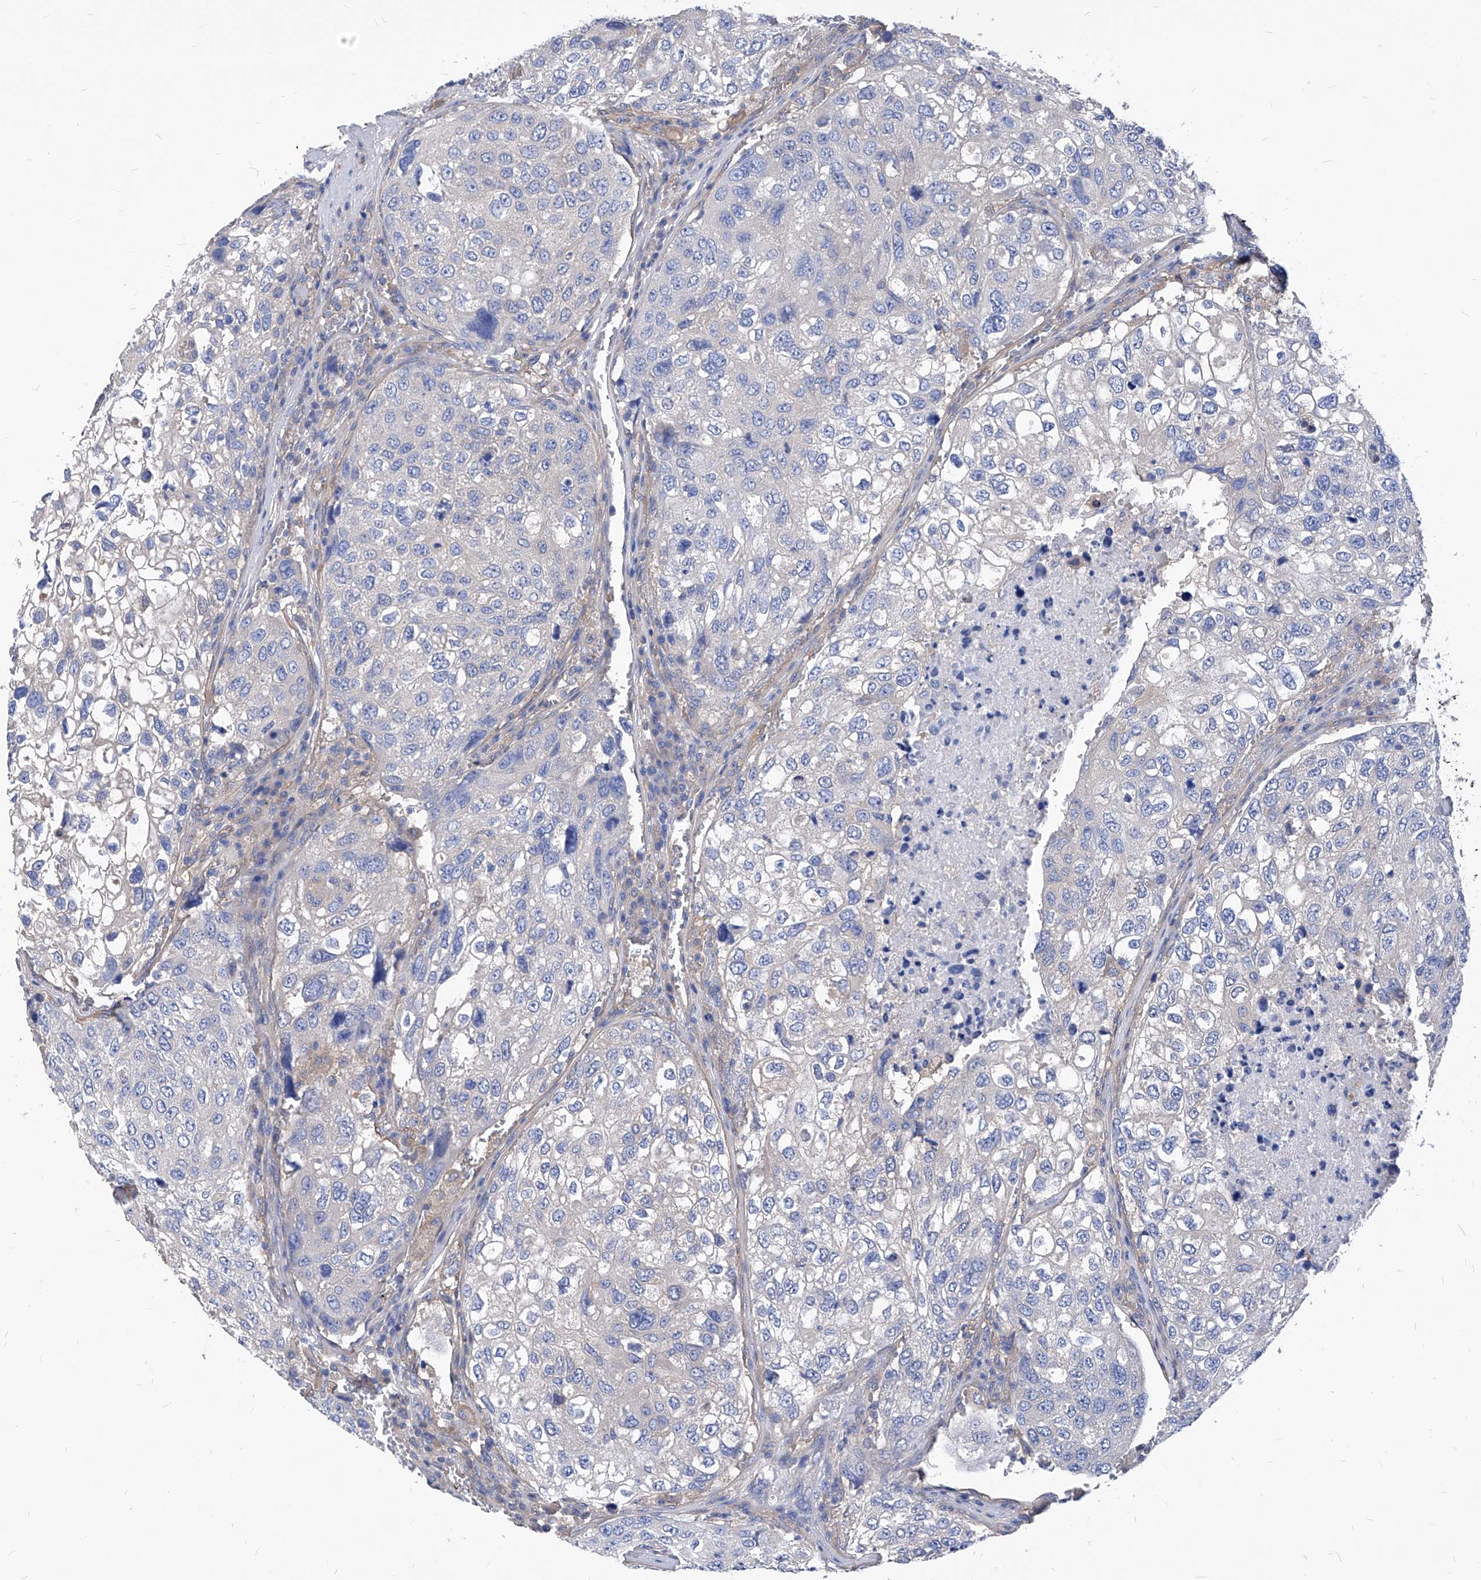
{"staining": {"intensity": "negative", "quantity": "none", "location": "none"}, "tissue": "urothelial cancer", "cell_type": "Tumor cells", "image_type": "cancer", "snomed": [{"axis": "morphology", "description": "Urothelial carcinoma, High grade"}, {"axis": "topography", "description": "Lymph node"}, {"axis": "topography", "description": "Urinary bladder"}], "caption": "This image is of urothelial cancer stained with immunohistochemistry (IHC) to label a protein in brown with the nuclei are counter-stained blue. There is no positivity in tumor cells.", "gene": "XPNPEP1", "patient": {"sex": "male", "age": 51}}